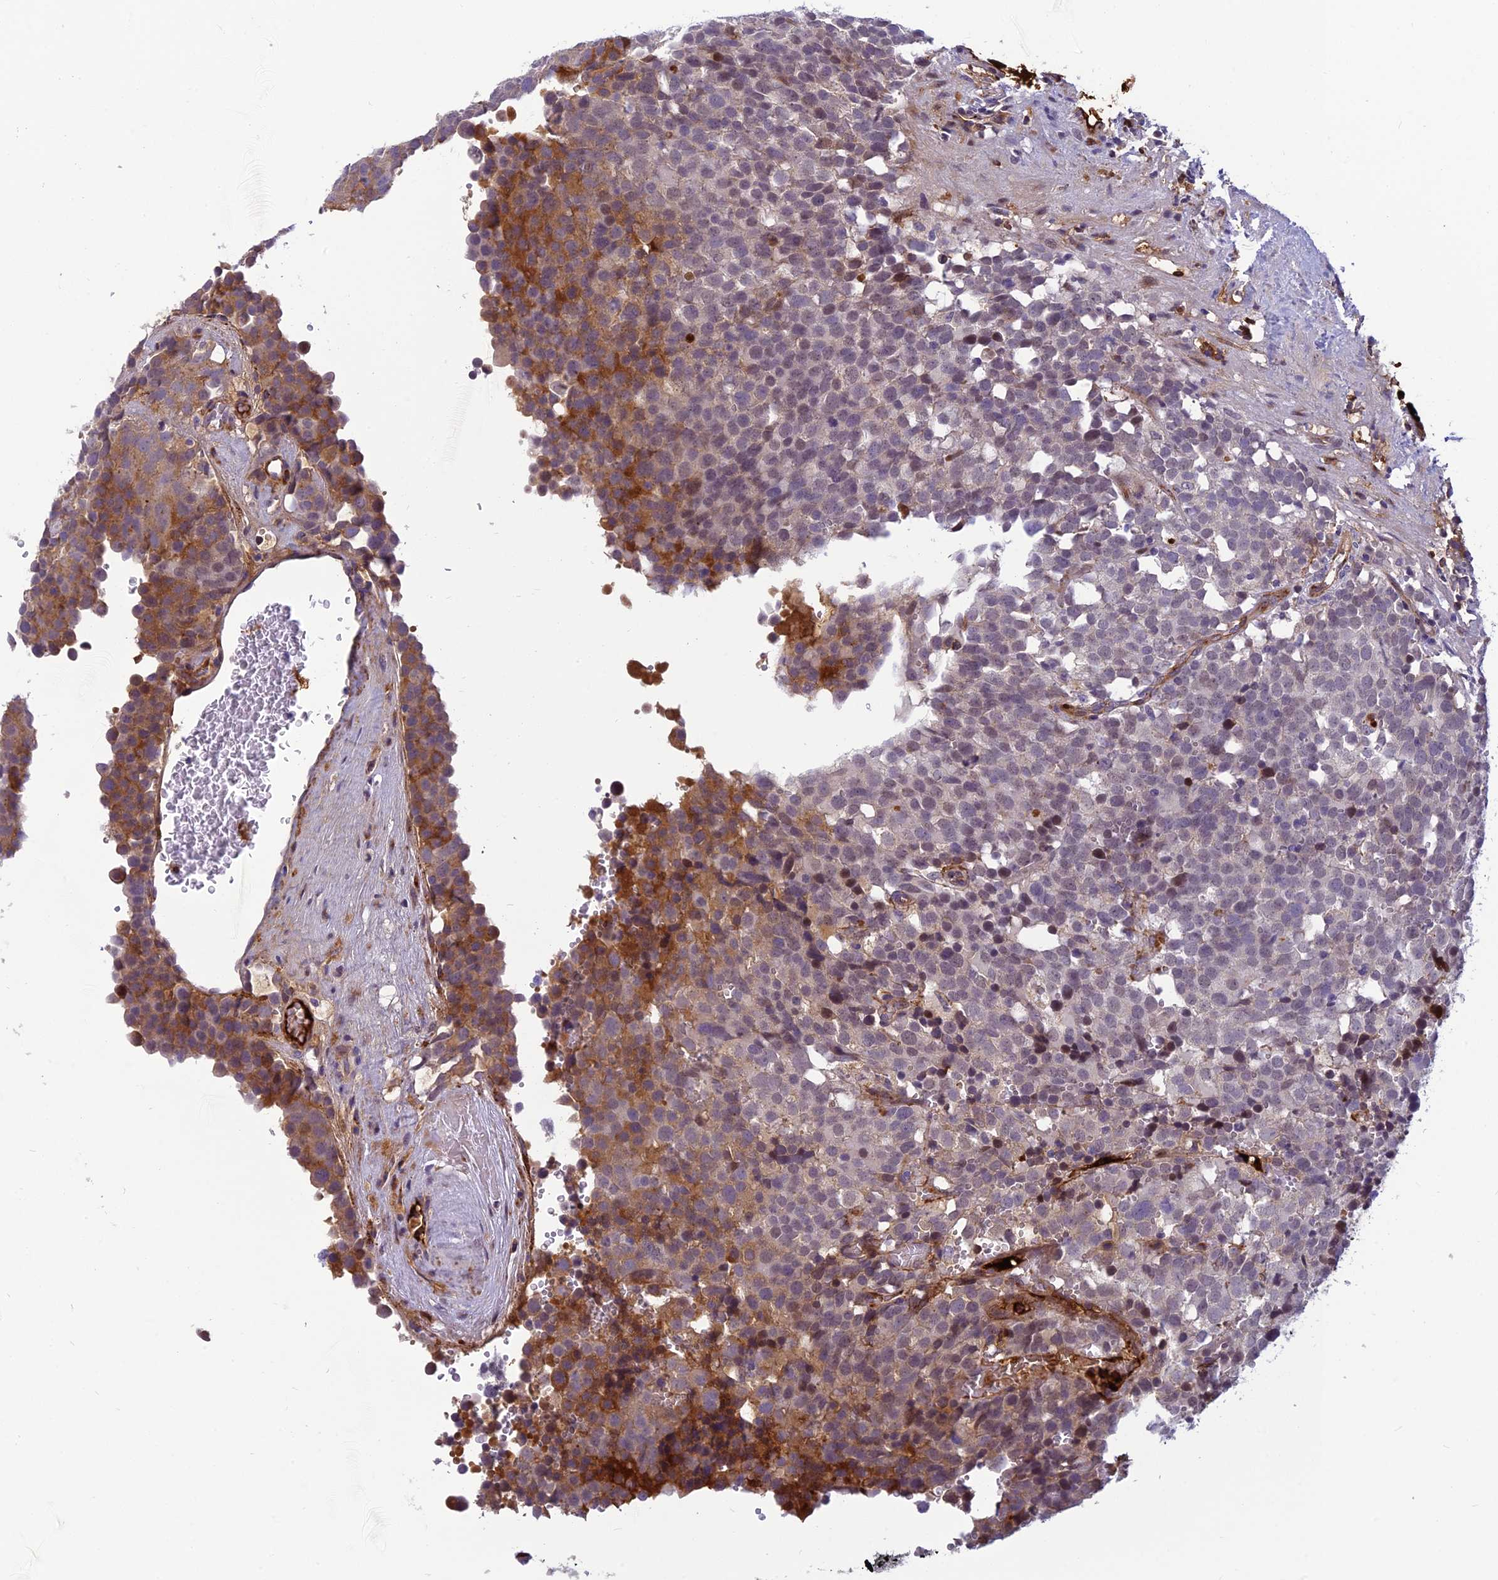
{"staining": {"intensity": "moderate", "quantity": "25%-75%", "location": "cytoplasmic/membranous"}, "tissue": "testis cancer", "cell_type": "Tumor cells", "image_type": "cancer", "snomed": [{"axis": "morphology", "description": "Seminoma, NOS"}, {"axis": "topography", "description": "Testis"}], "caption": "Immunohistochemical staining of human testis cancer (seminoma) reveals medium levels of moderate cytoplasmic/membranous expression in approximately 25%-75% of tumor cells. (DAB (3,3'-diaminobenzidine) IHC with brightfield microscopy, high magnification).", "gene": "CLEC11A", "patient": {"sex": "male", "age": 71}}